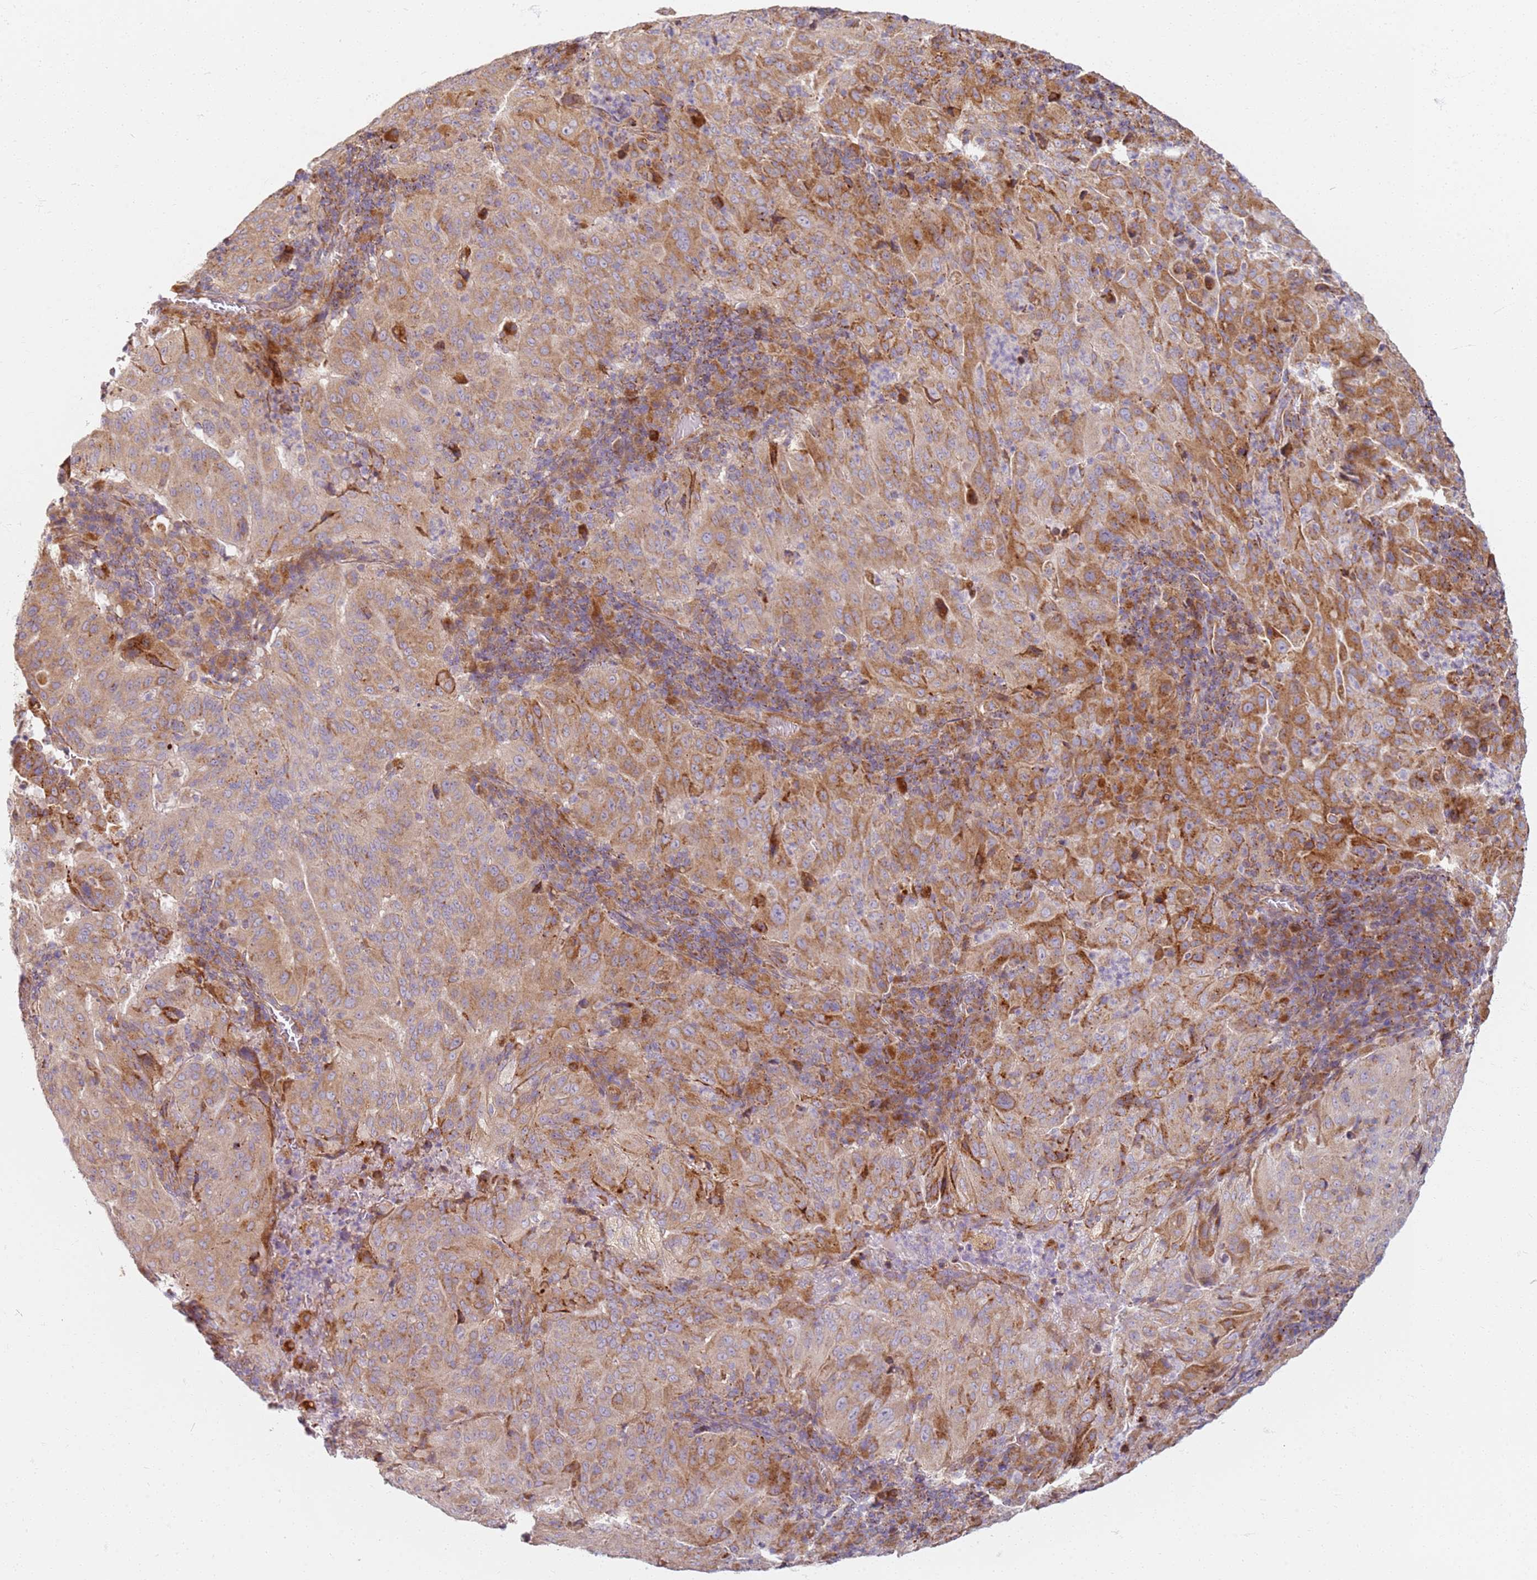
{"staining": {"intensity": "moderate", "quantity": ">75%", "location": "cytoplasmic/membranous"}, "tissue": "pancreatic cancer", "cell_type": "Tumor cells", "image_type": "cancer", "snomed": [{"axis": "morphology", "description": "Adenocarcinoma, NOS"}, {"axis": "topography", "description": "Pancreas"}], "caption": "A brown stain shows moderate cytoplasmic/membranous staining of a protein in human pancreatic adenocarcinoma tumor cells.", "gene": "PROKR2", "patient": {"sex": "male", "age": 63}}